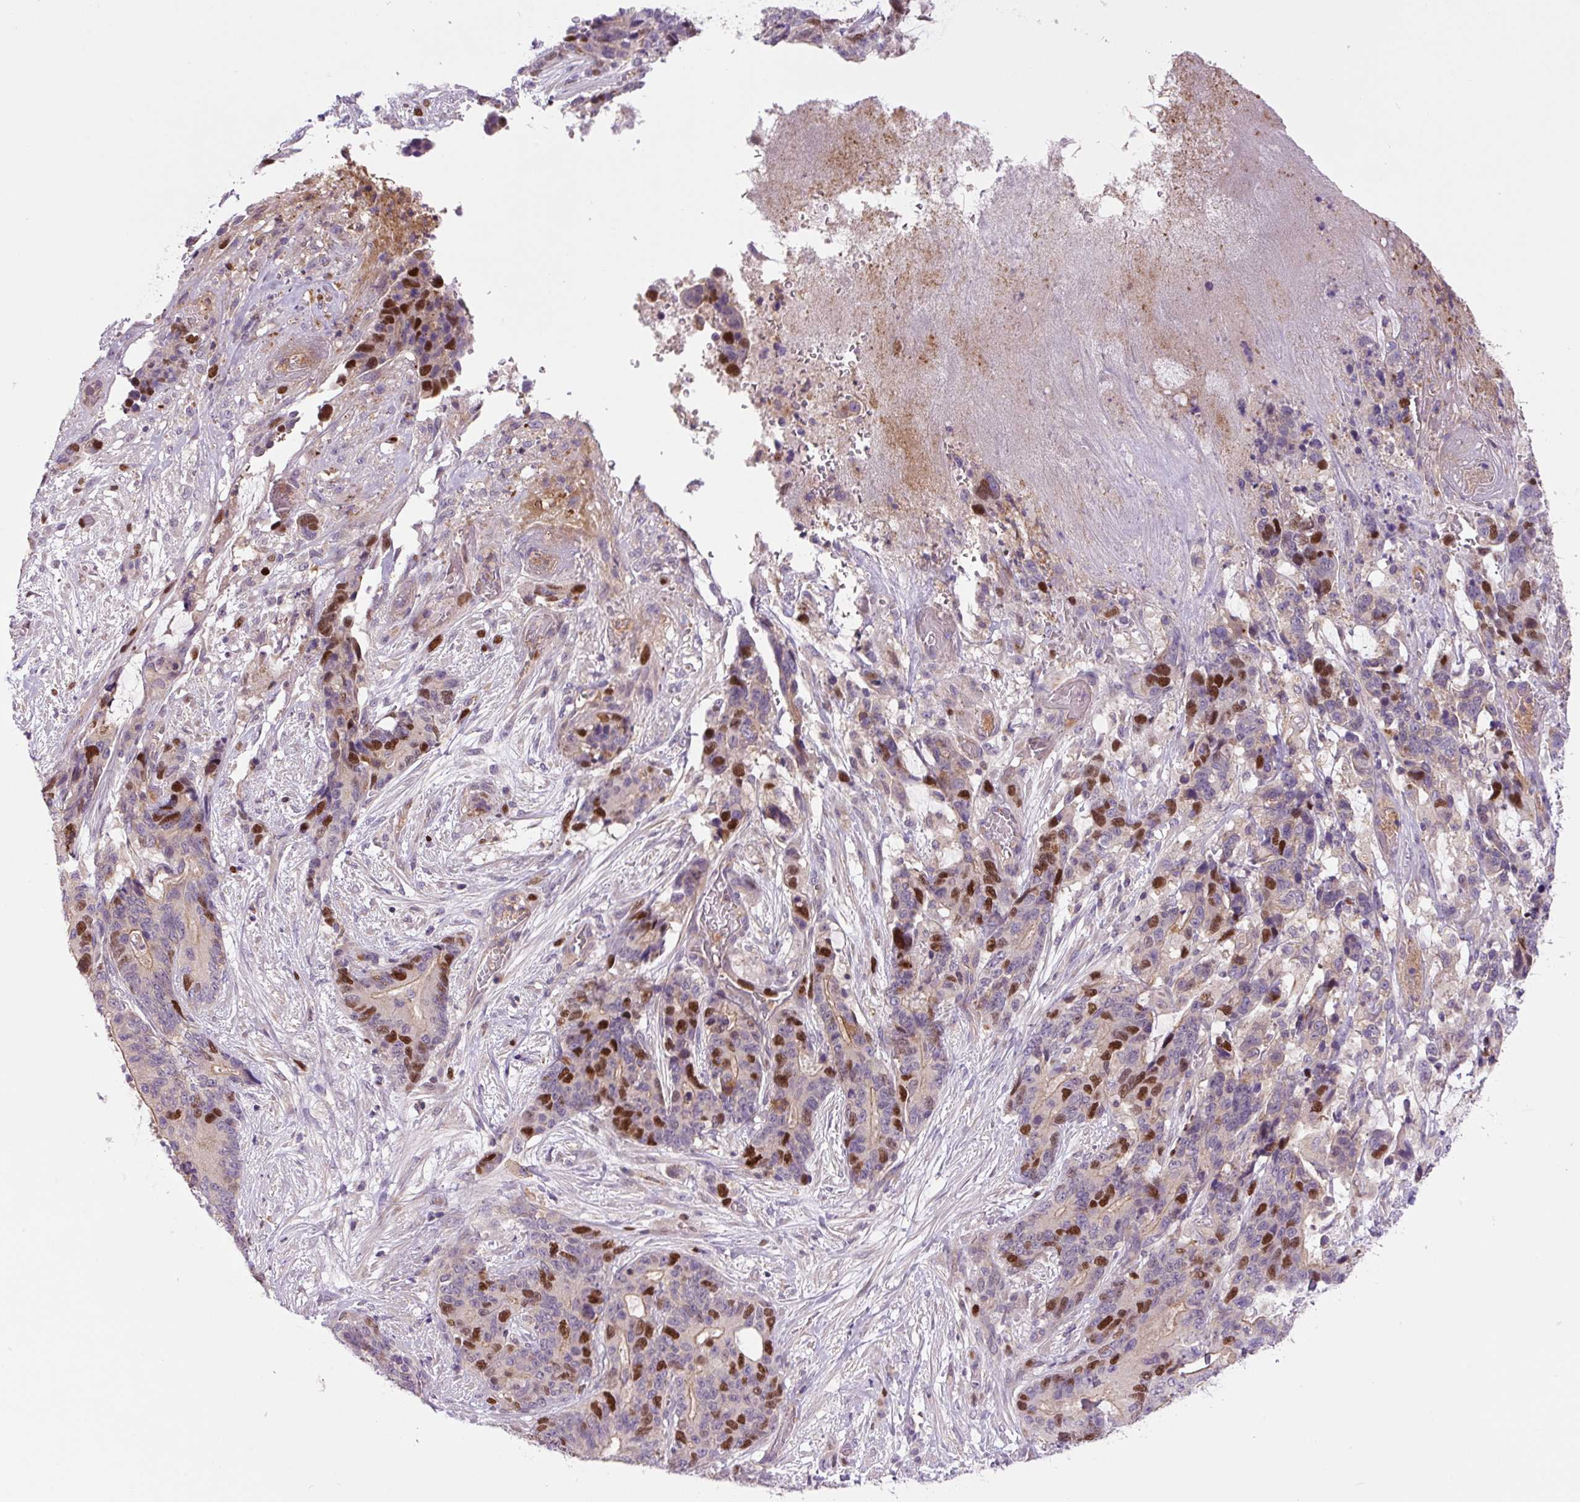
{"staining": {"intensity": "strong", "quantity": "25%-75%", "location": "nuclear"}, "tissue": "stomach cancer", "cell_type": "Tumor cells", "image_type": "cancer", "snomed": [{"axis": "morphology", "description": "Normal tissue, NOS"}, {"axis": "morphology", "description": "Adenocarcinoma, NOS"}, {"axis": "topography", "description": "Stomach"}], "caption": "Approximately 25%-75% of tumor cells in stomach cancer exhibit strong nuclear protein expression as visualized by brown immunohistochemical staining.", "gene": "KIFC1", "patient": {"sex": "female", "age": 64}}